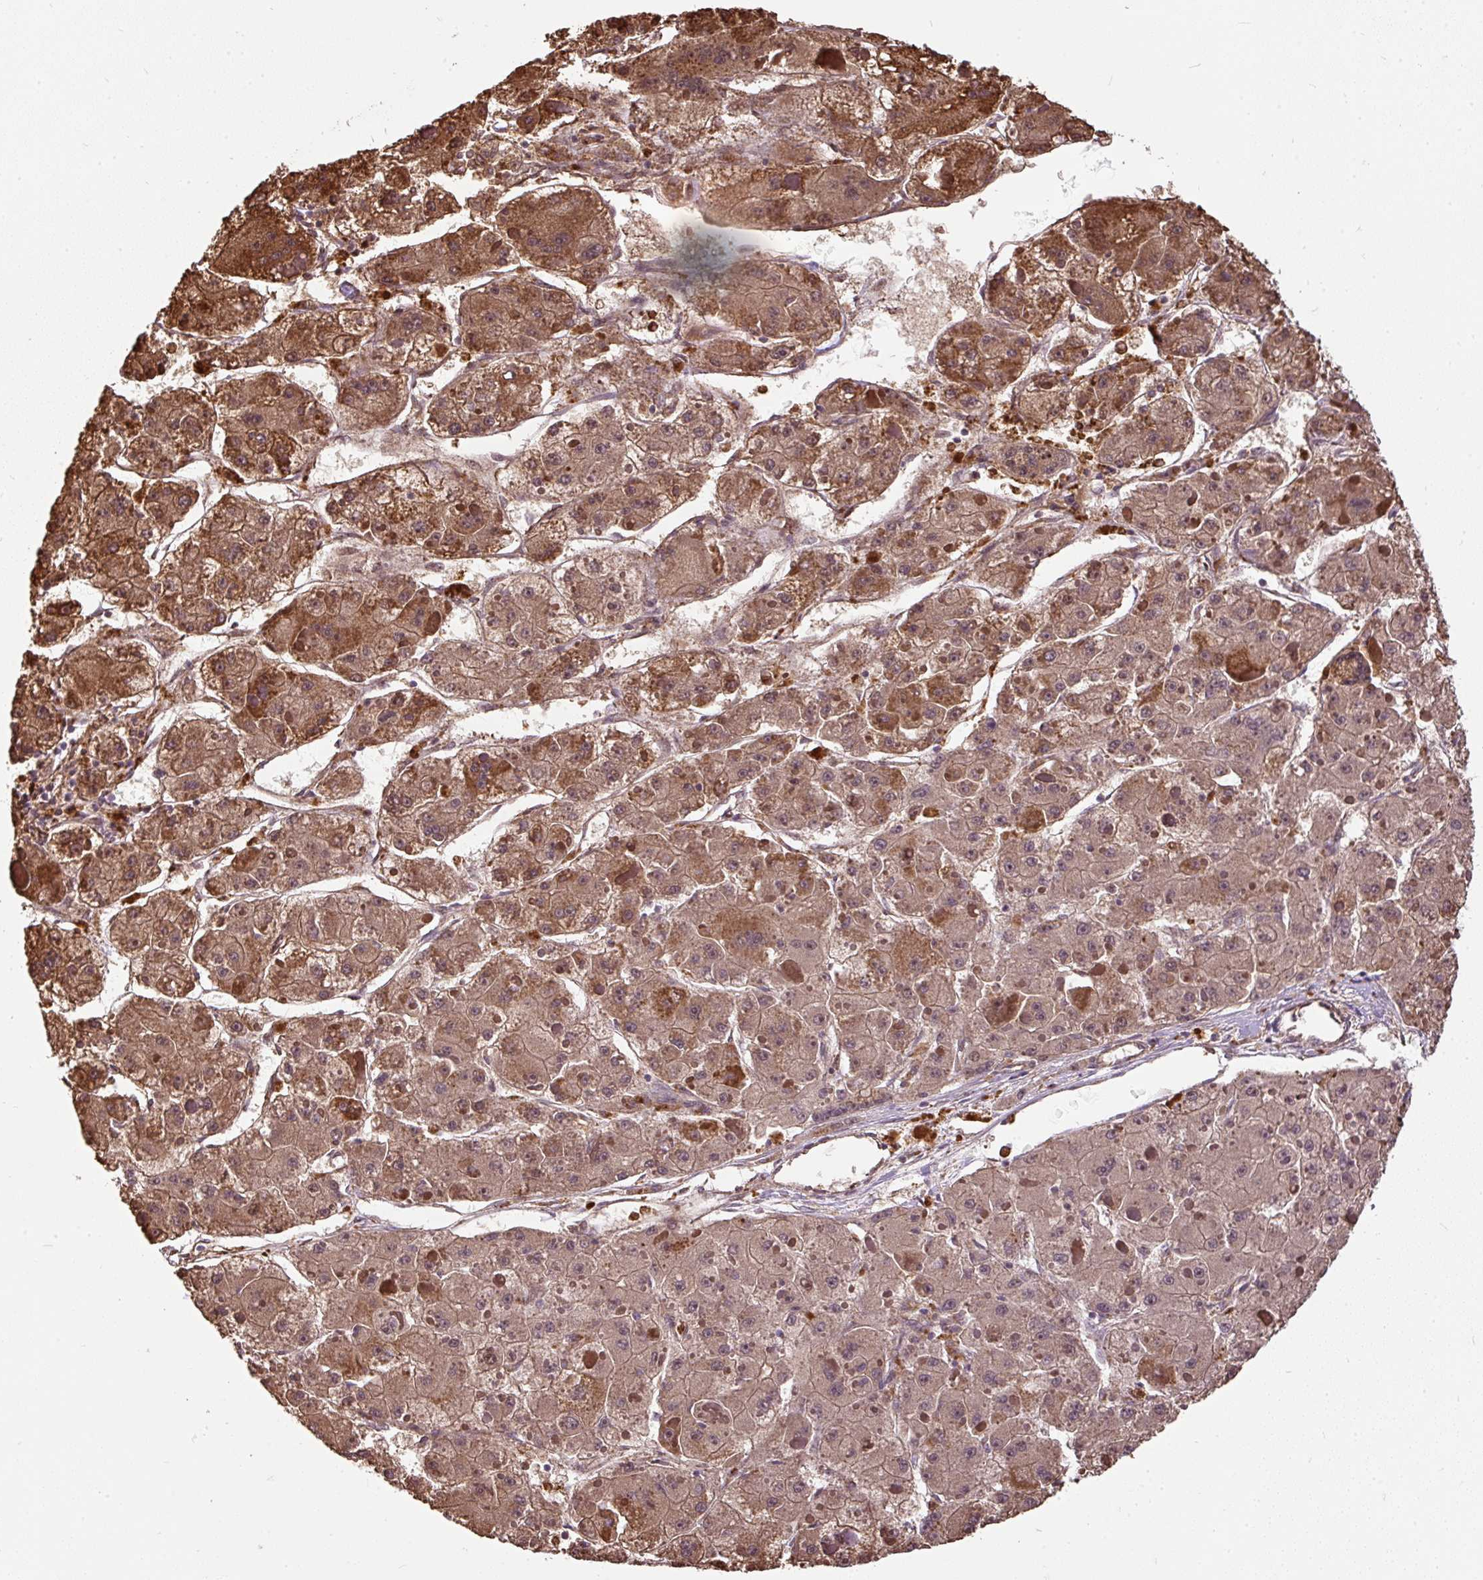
{"staining": {"intensity": "moderate", "quantity": ">75%", "location": "cytoplasmic/membranous"}, "tissue": "liver cancer", "cell_type": "Tumor cells", "image_type": "cancer", "snomed": [{"axis": "morphology", "description": "Carcinoma, Hepatocellular, NOS"}, {"axis": "topography", "description": "Liver"}], "caption": "Human hepatocellular carcinoma (liver) stained with a protein marker displays moderate staining in tumor cells.", "gene": "PUS7L", "patient": {"sex": "female", "age": 73}}